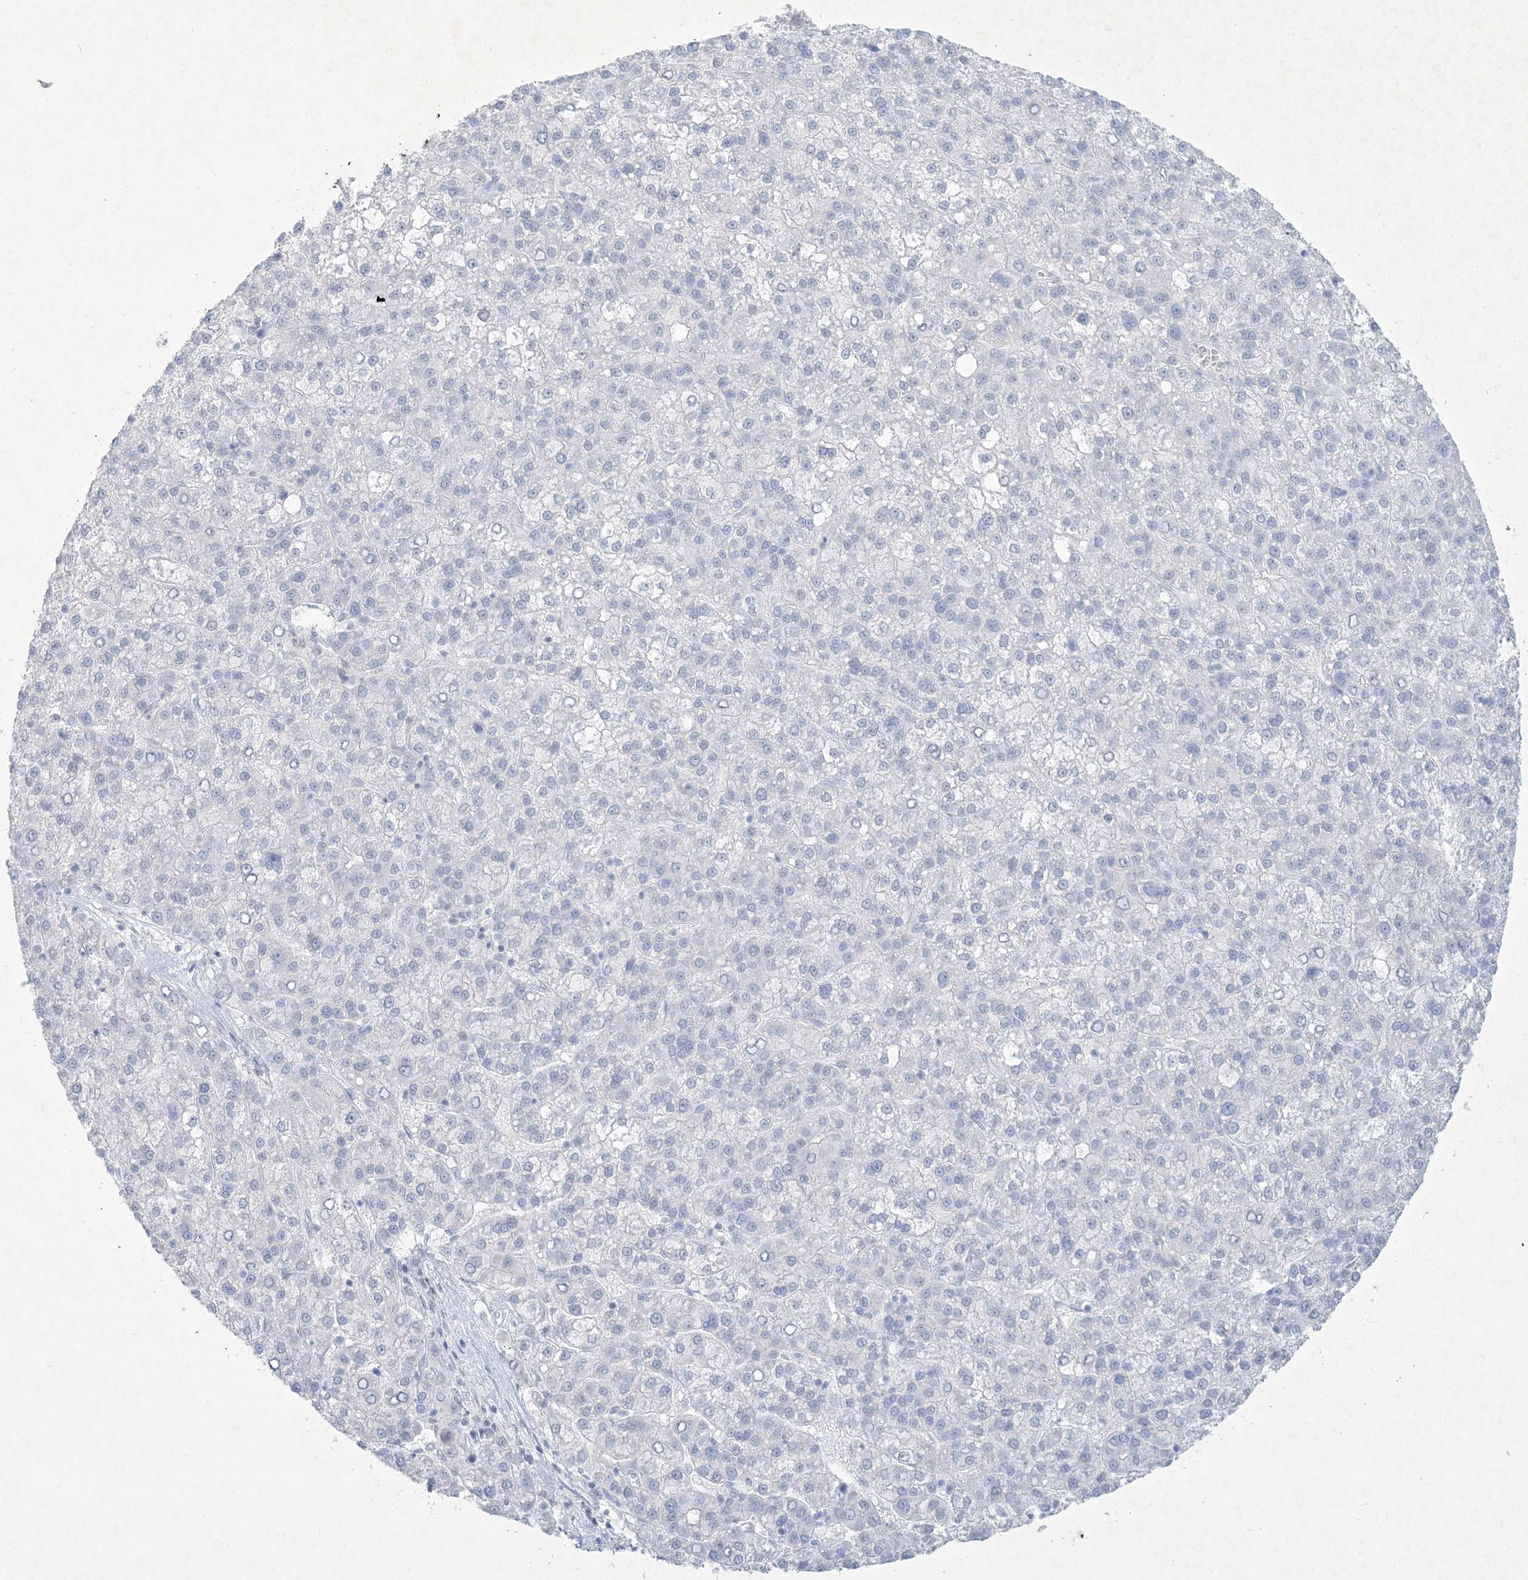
{"staining": {"intensity": "negative", "quantity": "none", "location": "none"}, "tissue": "liver cancer", "cell_type": "Tumor cells", "image_type": "cancer", "snomed": [{"axis": "morphology", "description": "Carcinoma, Hepatocellular, NOS"}, {"axis": "topography", "description": "Liver"}], "caption": "This is an immunohistochemistry (IHC) micrograph of liver cancer. There is no expression in tumor cells.", "gene": "HOMEZ", "patient": {"sex": "female", "age": 58}}